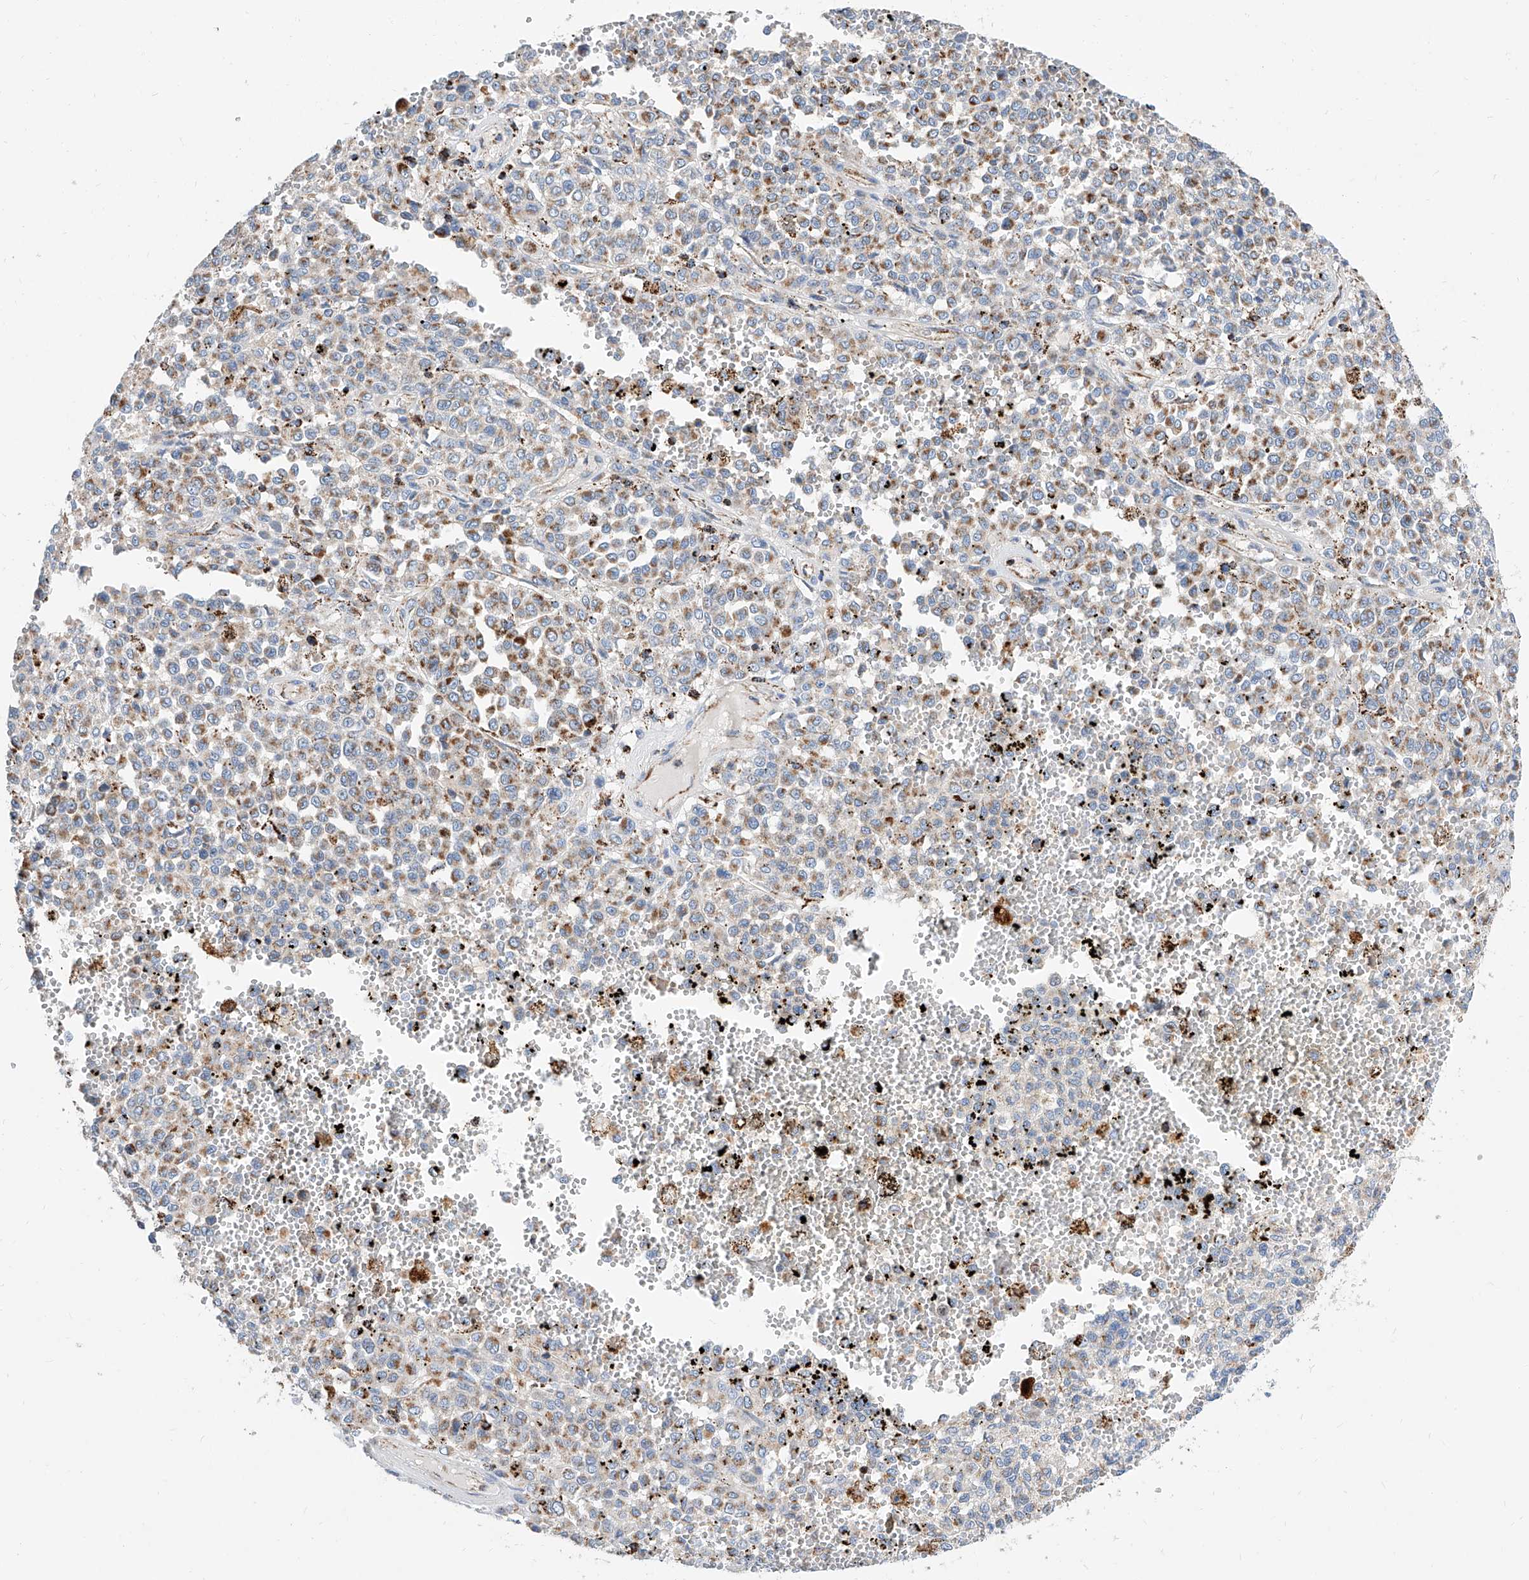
{"staining": {"intensity": "moderate", "quantity": ">75%", "location": "cytoplasmic/membranous"}, "tissue": "melanoma", "cell_type": "Tumor cells", "image_type": "cancer", "snomed": [{"axis": "morphology", "description": "Malignant melanoma, Metastatic site"}, {"axis": "topography", "description": "Pancreas"}], "caption": "Melanoma stained with a brown dye demonstrates moderate cytoplasmic/membranous positive positivity in about >75% of tumor cells.", "gene": "CPNE5", "patient": {"sex": "female", "age": 30}}